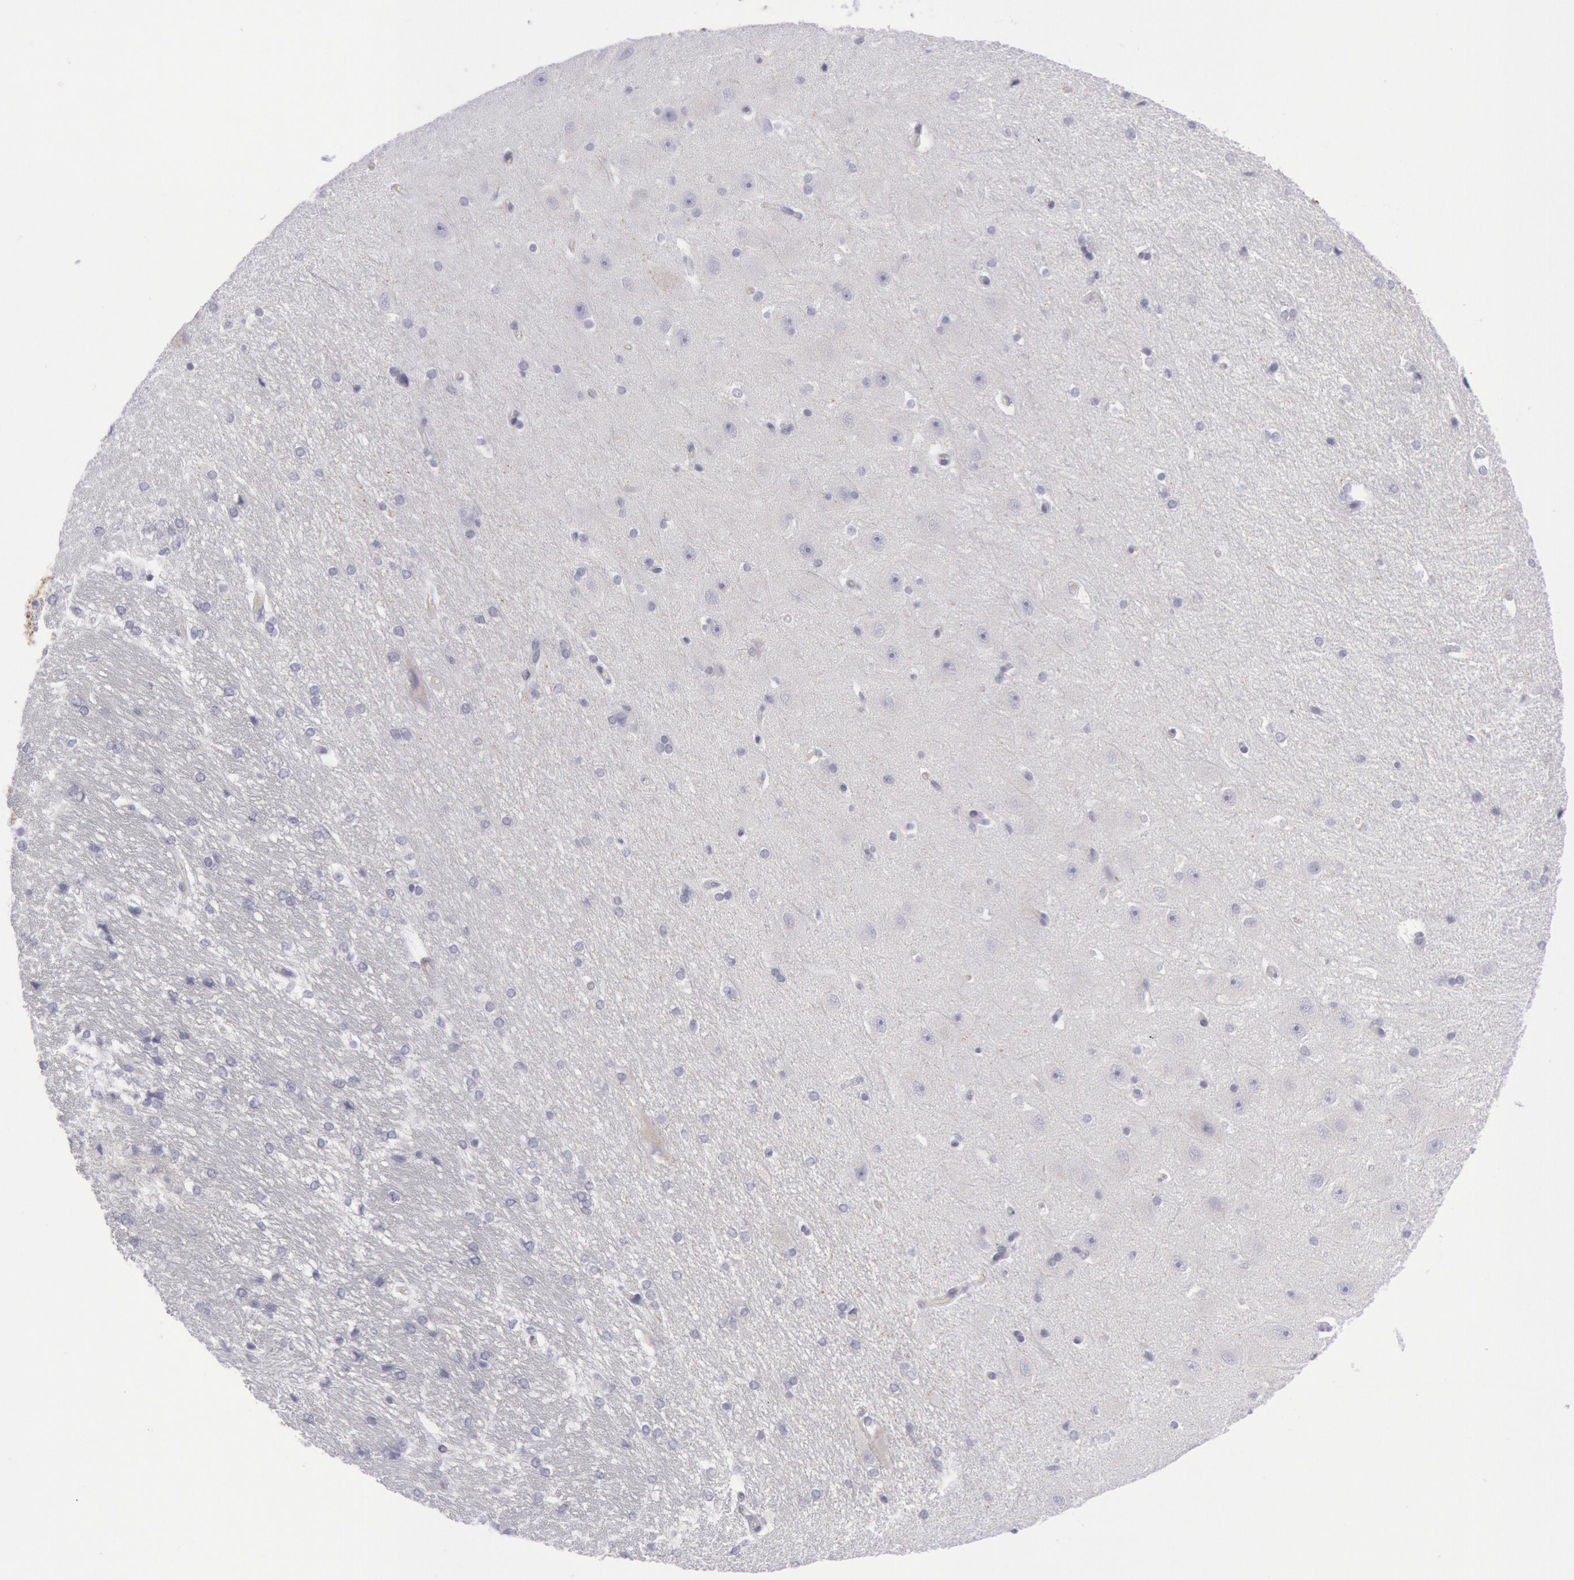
{"staining": {"intensity": "negative", "quantity": "none", "location": "none"}, "tissue": "hippocampus", "cell_type": "Glial cells", "image_type": "normal", "snomed": [{"axis": "morphology", "description": "Normal tissue, NOS"}, {"axis": "topography", "description": "Hippocampus"}], "caption": "Immunohistochemistry of unremarkable hippocampus displays no staining in glial cells.", "gene": "CDH13", "patient": {"sex": "female", "age": 19}}